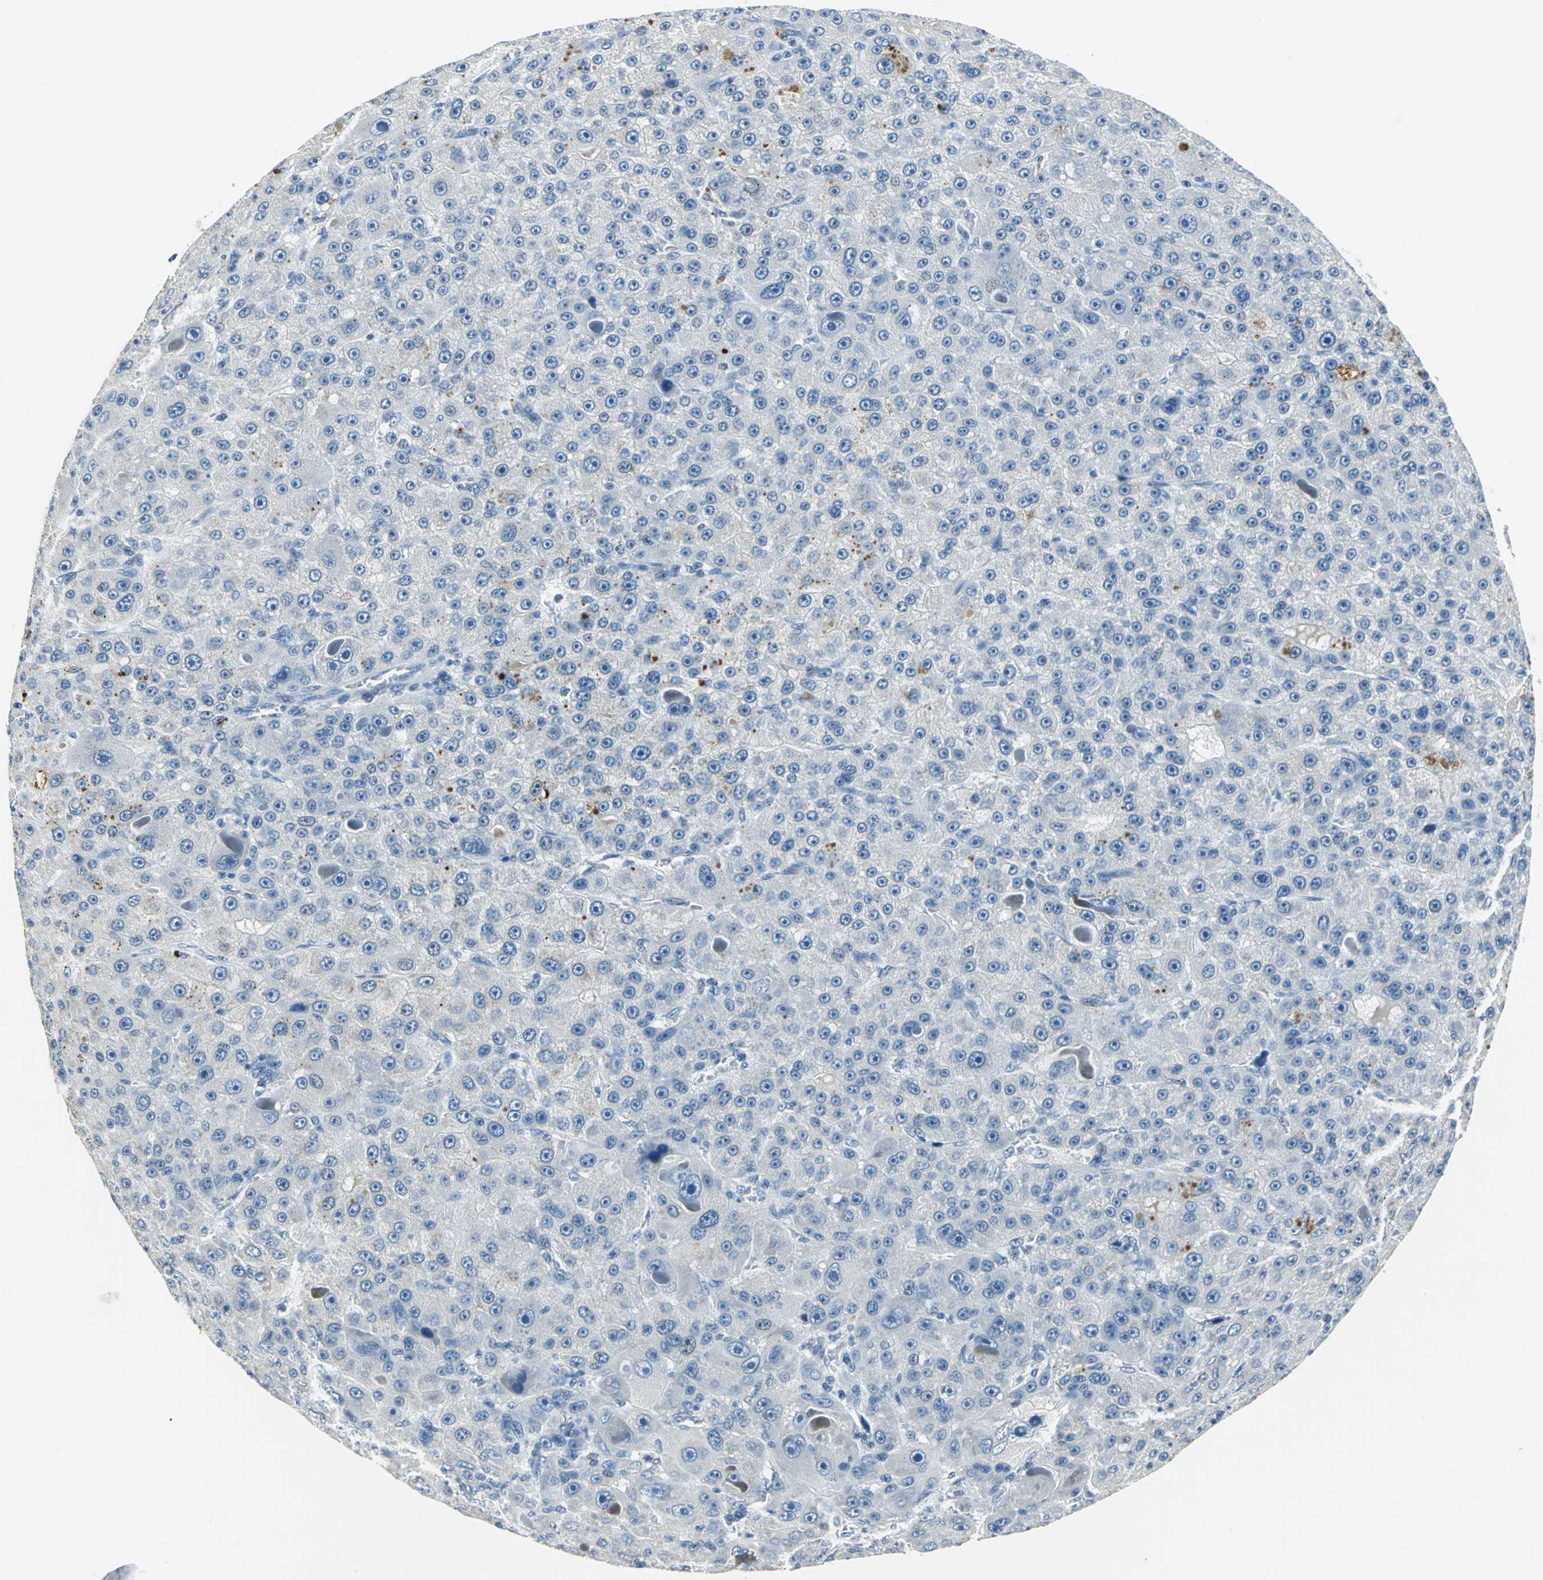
{"staining": {"intensity": "moderate", "quantity": "<25%", "location": "cytoplasmic/membranous"}, "tissue": "liver cancer", "cell_type": "Tumor cells", "image_type": "cancer", "snomed": [{"axis": "morphology", "description": "Carcinoma, Hepatocellular, NOS"}, {"axis": "topography", "description": "Liver"}], "caption": "IHC staining of liver cancer (hepatocellular carcinoma), which demonstrates low levels of moderate cytoplasmic/membranous positivity in about <25% of tumor cells indicating moderate cytoplasmic/membranous protein expression. The staining was performed using DAB (3,3'-diaminobenzidine) (brown) for protein detection and nuclei were counterstained in hematoxylin (blue).", "gene": "RAD17", "patient": {"sex": "male", "age": 76}}